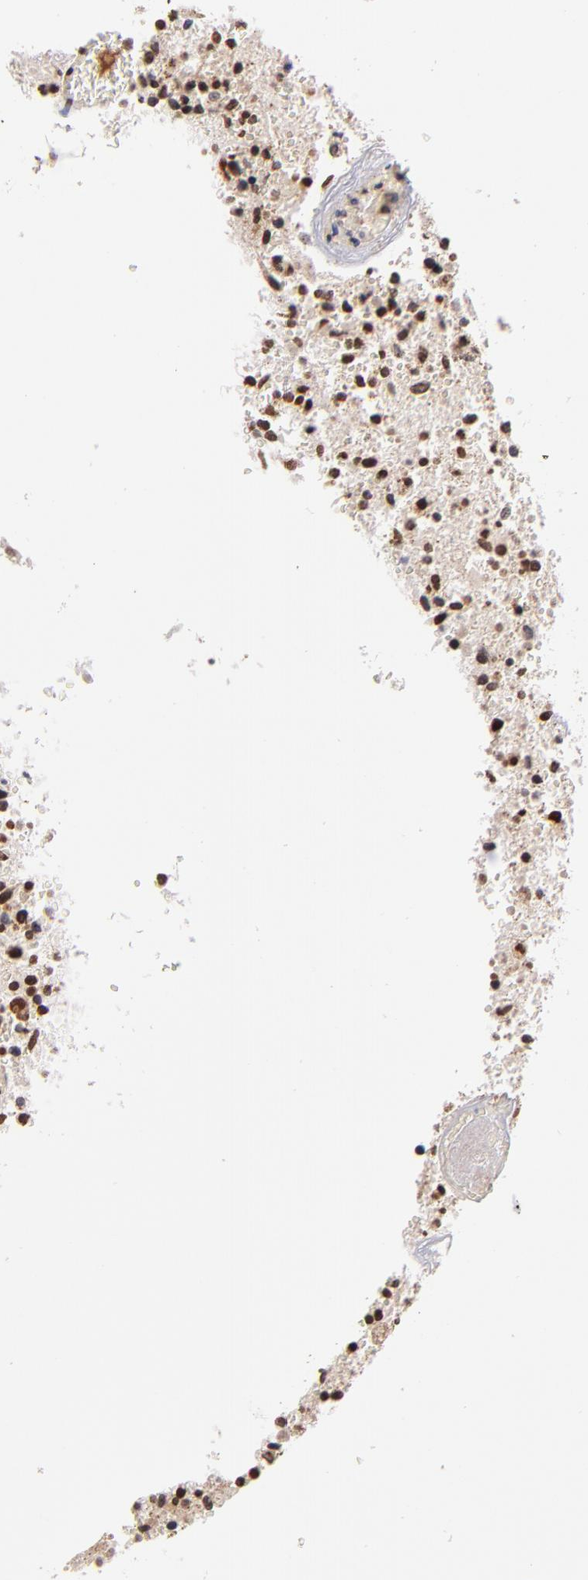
{"staining": {"intensity": "strong", "quantity": ">75%", "location": "cytoplasmic/membranous,nuclear"}, "tissue": "glioma", "cell_type": "Tumor cells", "image_type": "cancer", "snomed": [{"axis": "morphology", "description": "Glioma, malignant, High grade"}, {"axis": "topography", "description": "Brain"}], "caption": "This is a photomicrograph of immunohistochemistry staining of high-grade glioma (malignant), which shows strong expression in the cytoplasmic/membranous and nuclear of tumor cells.", "gene": "TOP1MT", "patient": {"sex": "male", "age": 72}}